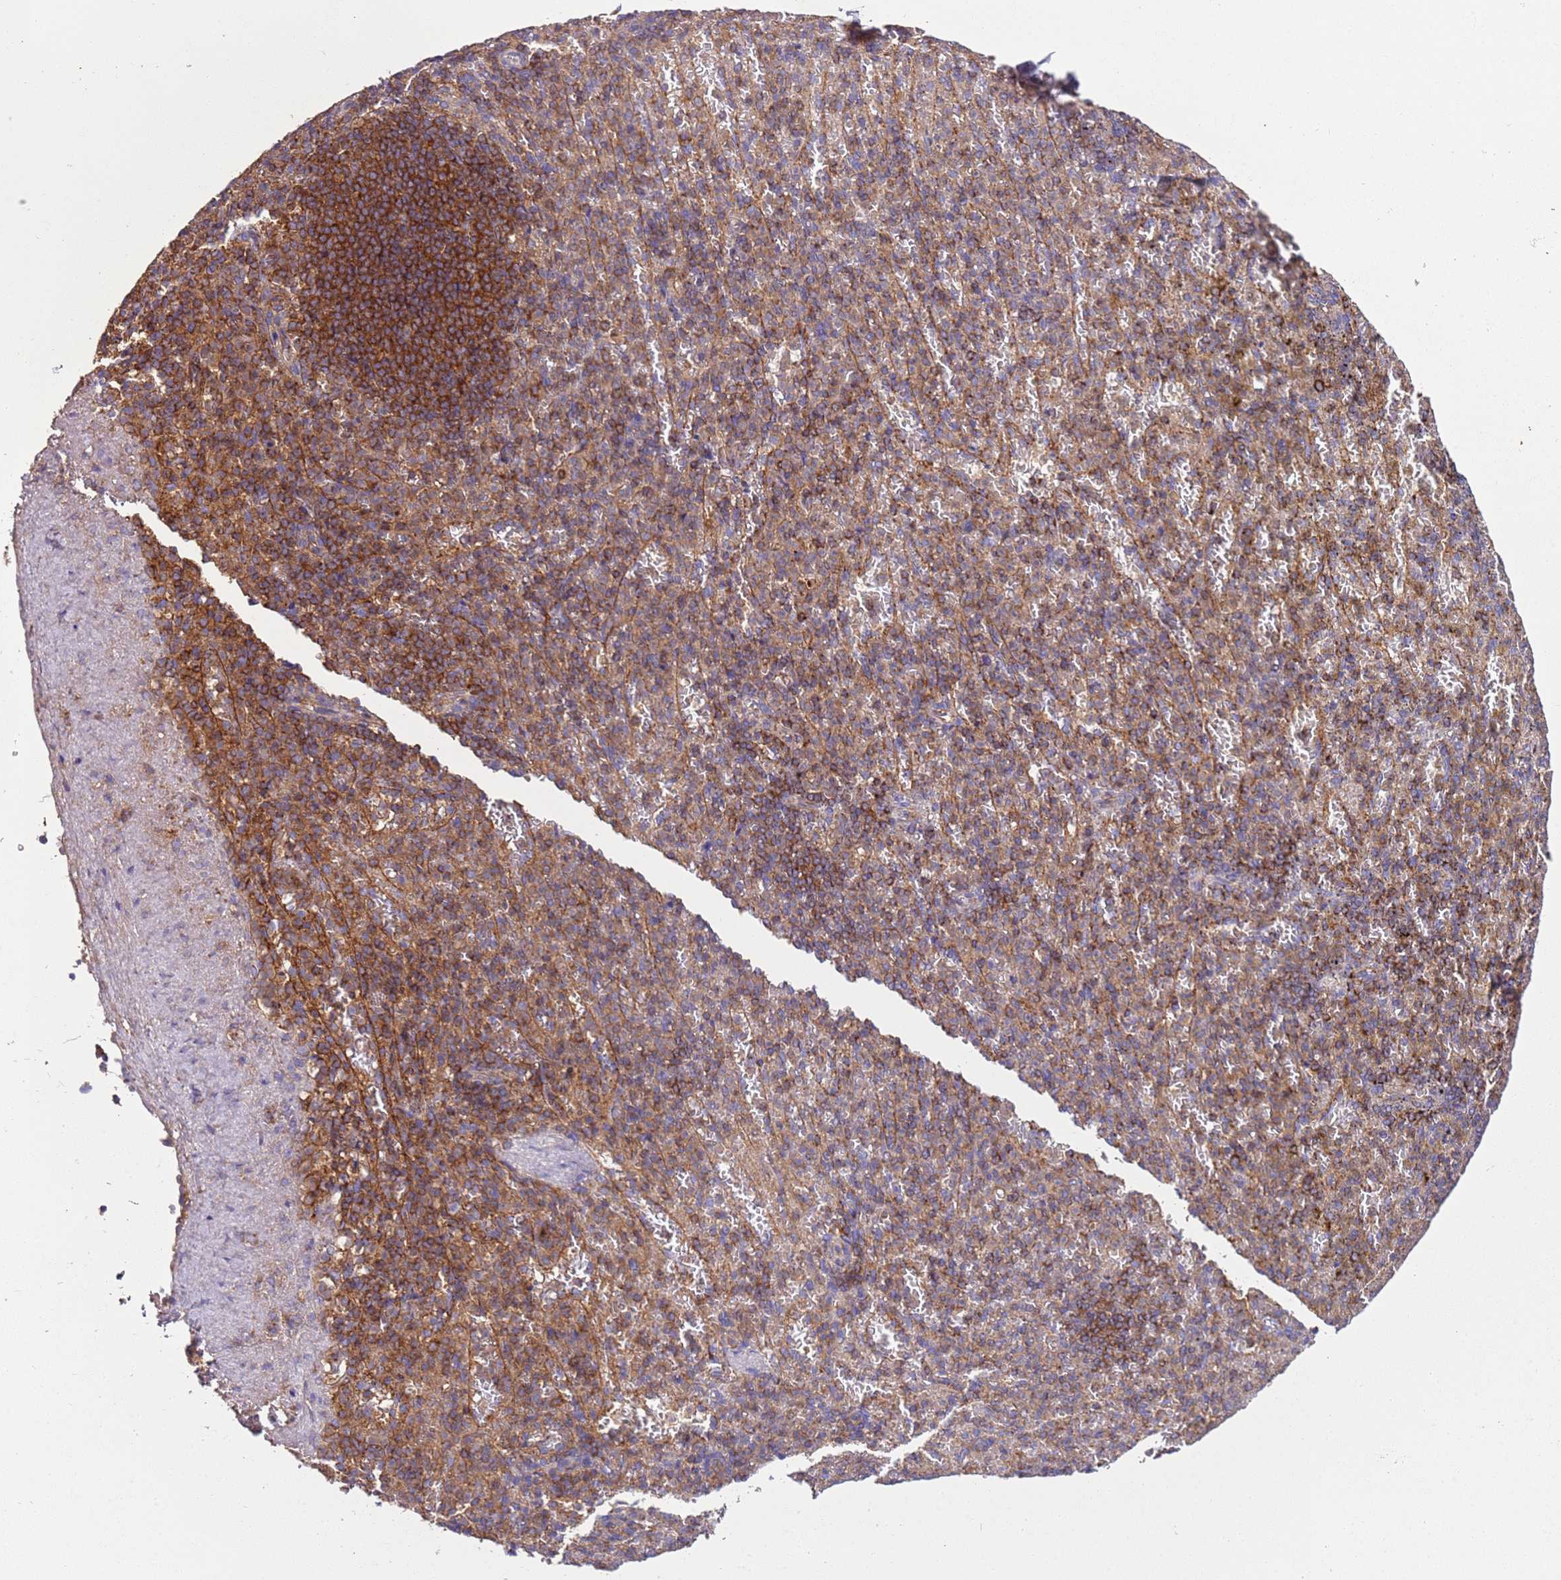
{"staining": {"intensity": "moderate", "quantity": "25%-75%", "location": "cytoplasmic/membranous"}, "tissue": "spleen", "cell_type": "Cells in red pulp", "image_type": "normal", "snomed": [{"axis": "morphology", "description": "Normal tissue, NOS"}, {"axis": "topography", "description": "Spleen"}], "caption": "The micrograph demonstrates staining of normal spleen, revealing moderate cytoplasmic/membranous protein positivity (brown color) within cells in red pulp. The staining was performed using DAB, with brown indicating positive protein expression. Nuclei are stained blue with hematoxylin.", "gene": "RMND5A", "patient": {"sex": "female", "age": 74}}